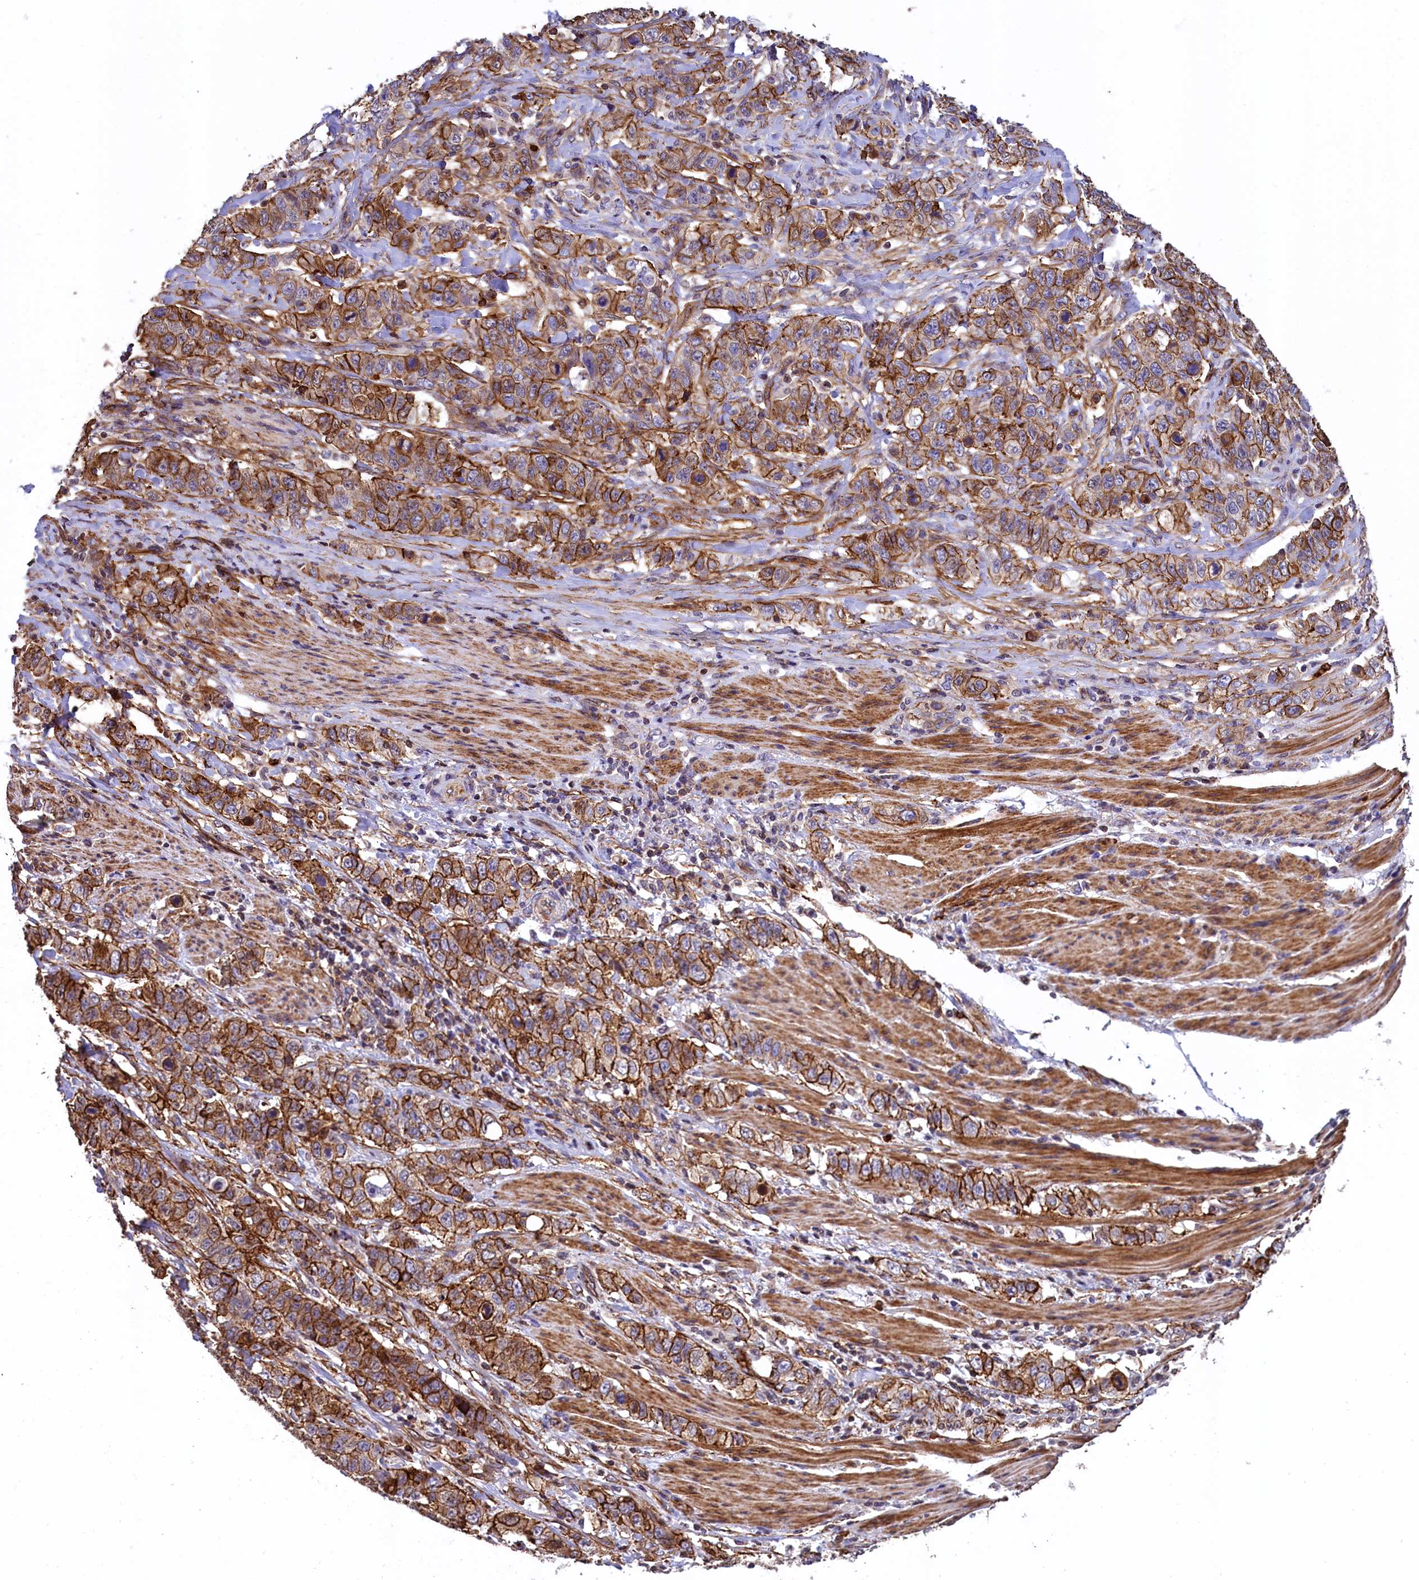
{"staining": {"intensity": "moderate", "quantity": ">75%", "location": "cytoplasmic/membranous"}, "tissue": "stomach cancer", "cell_type": "Tumor cells", "image_type": "cancer", "snomed": [{"axis": "morphology", "description": "Adenocarcinoma, NOS"}, {"axis": "topography", "description": "Stomach"}], "caption": "DAB (3,3'-diaminobenzidine) immunohistochemical staining of human stomach cancer (adenocarcinoma) reveals moderate cytoplasmic/membranous protein positivity in approximately >75% of tumor cells.", "gene": "ZNF2", "patient": {"sex": "male", "age": 48}}